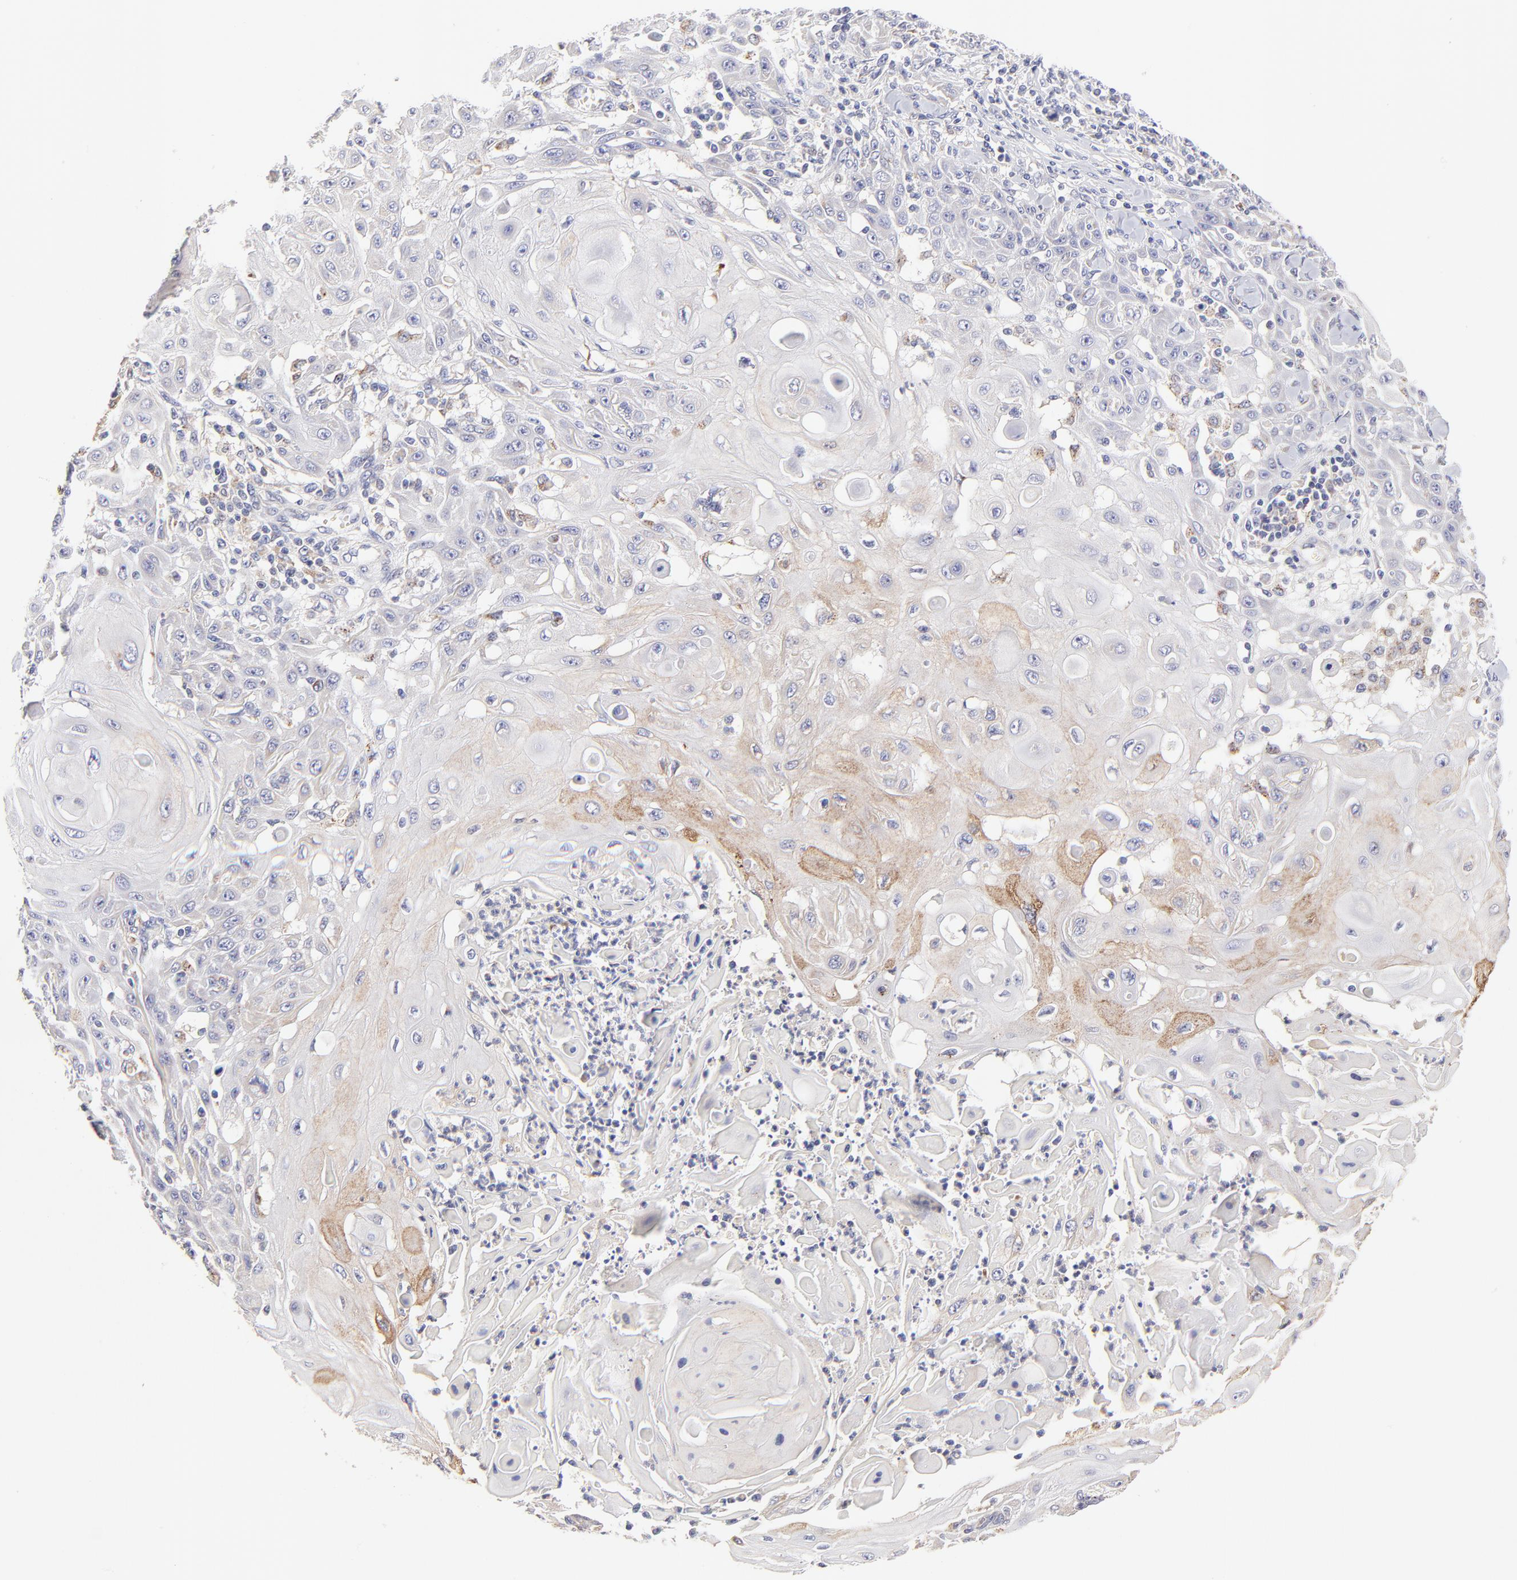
{"staining": {"intensity": "weak", "quantity": "<25%", "location": "cytoplasmic/membranous"}, "tissue": "skin cancer", "cell_type": "Tumor cells", "image_type": "cancer", "snomed": [{"axis": "morphology", "description": "Squamous cell carcinoma, NOS"}, {"axis": "topography", "description": "Skin"}], "caption": "Immunohistochemical staining of squamous cell carcinoma (skin) reveals no significant staining in tumor cells. (DAB (3,3'-diaminobenzidine) immunohistochemistry (IHC) visualized using brightfield microscopy, high magnification).", "gene": "GCSAM", "patient": {"sex": "male", "age": 24}}